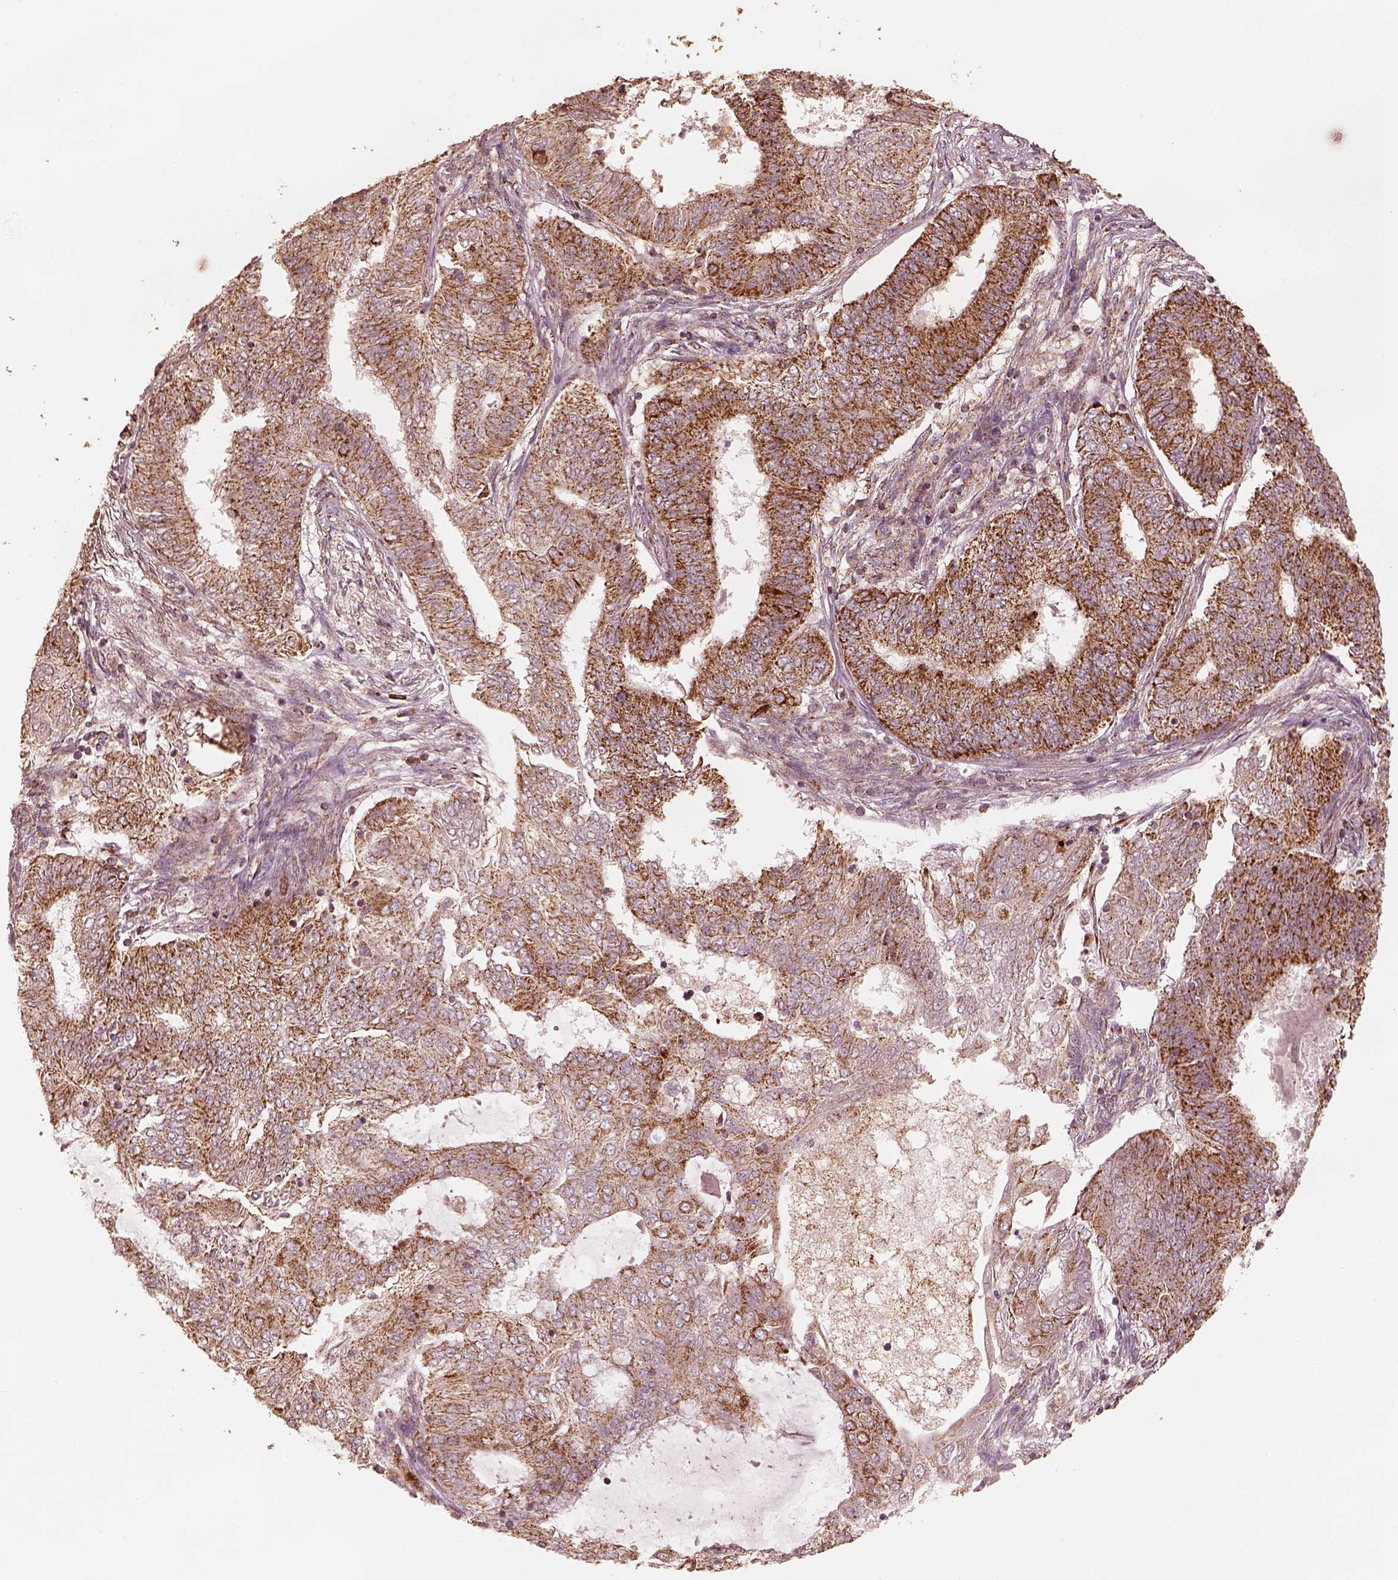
{"staining": {"intensity": "moderate", "quantity": ">75%", "location": "cytoplasmic/membranous"}, "tissue": "endometrial cancer", "cell_type": "Tumor cells", "image_type": "cancer", "snomed": [{"axis": "morphology", "description": "Adenocarcinoma, NOS"}, {"axis": "topography", "description": "Endometrium"}], "caption": "Endometrial adenocarcinoma stained for a protein (brown) demonstrates moderate cytoplasmic/membranous positive expression in about >75% of tumor cells.", "gene": "ENTPD6", "patient": {"sex": "female", "age": 62}}